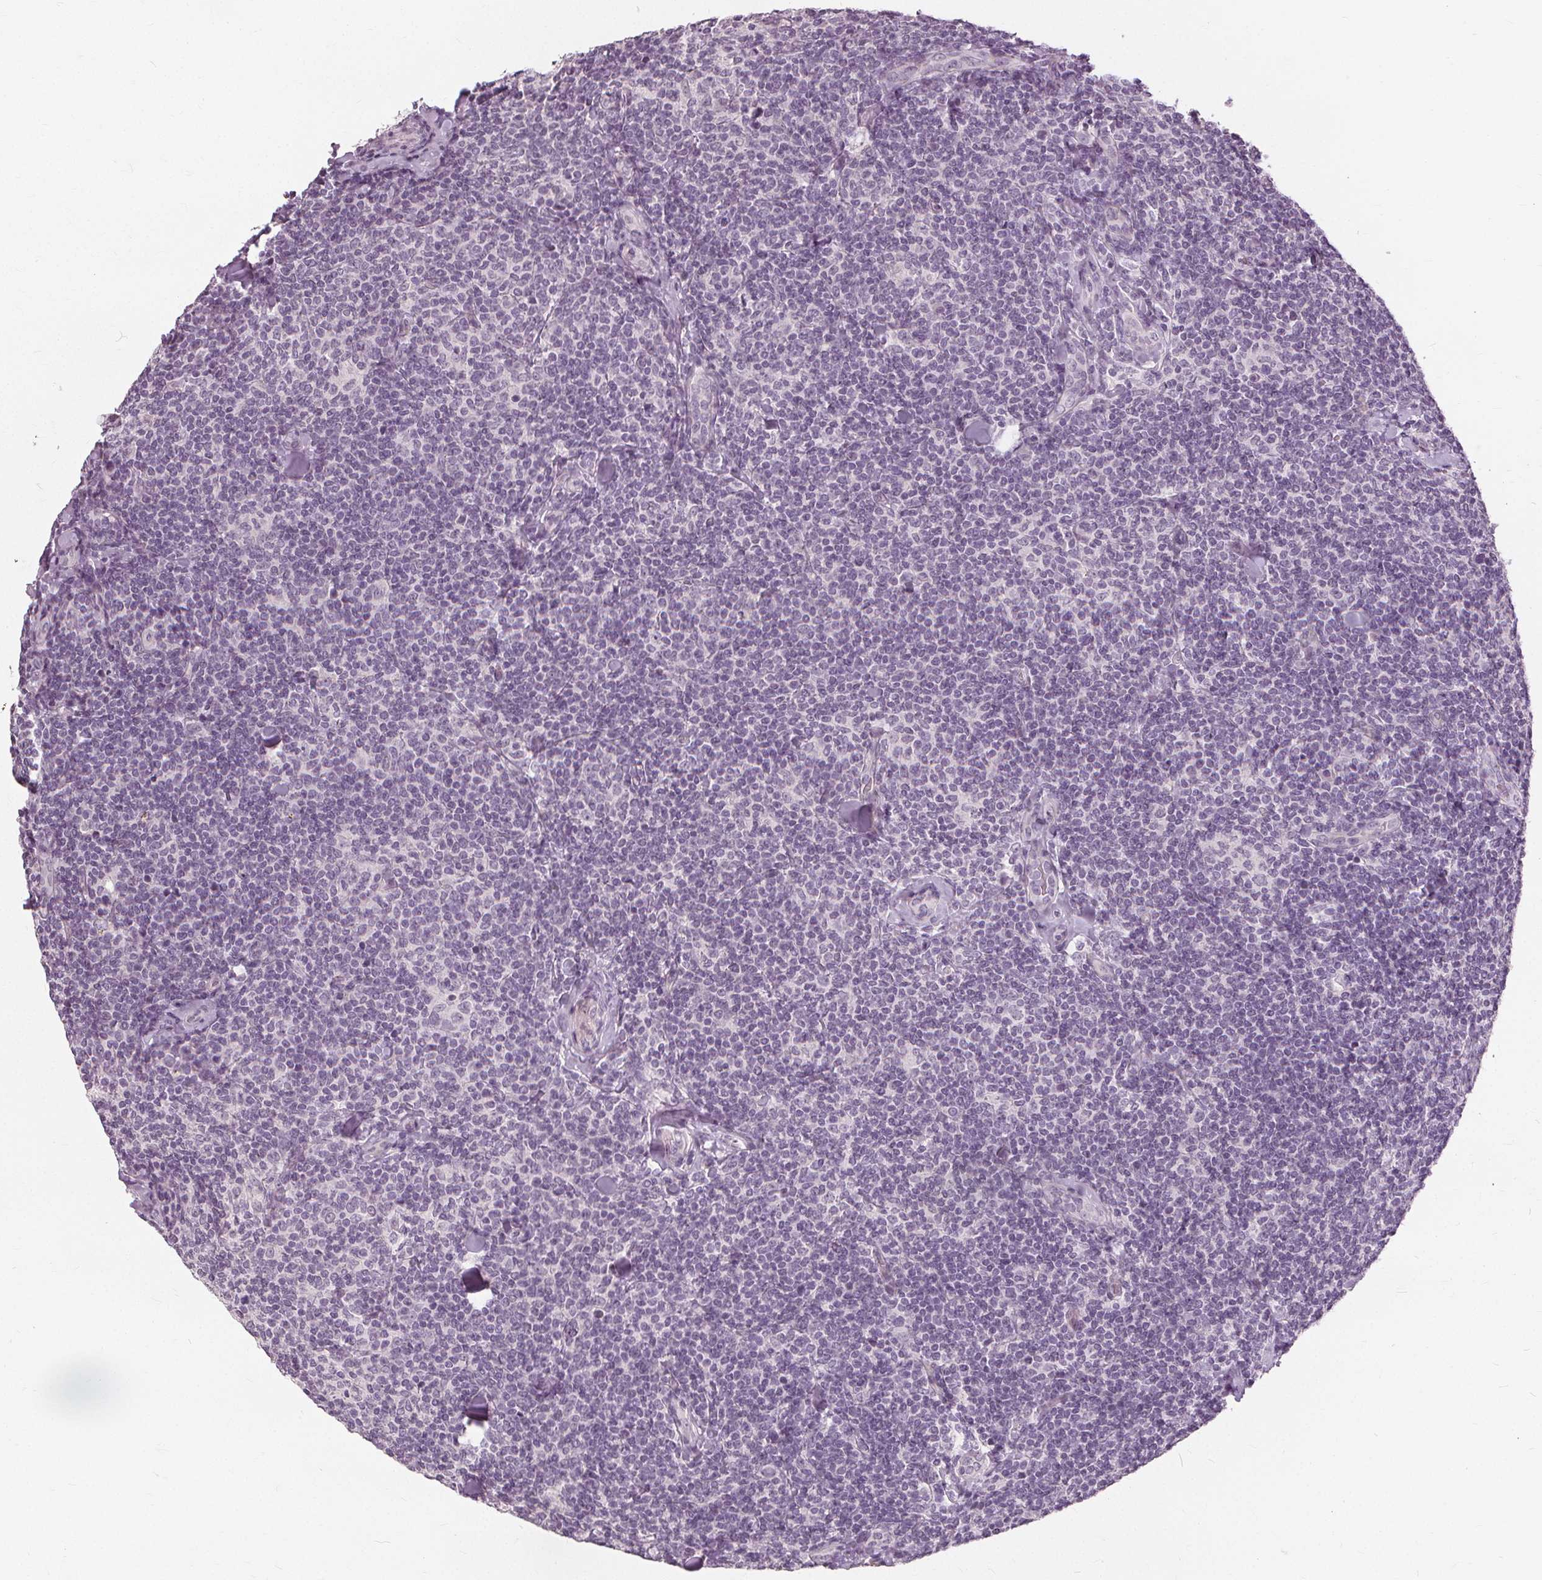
{"staining": {"intensity": "negative", "quantity": "none", "location": "none"}, "tissue": "lymphoma", "cell_type": "Tumor cells", "image_type": "cancer", "snomed": [{"axis": "morphology", "description": "Malignant lymphoma, non-Hodgkin's type, Low grade"}, {"axis": "topography", "description": "Lymph node"}], "caption": "Low-grade malignant lymphoma, non-Hodgkin's type was stained to show a protein in brown. There is no significant staining in tumor cells.", "gene": "SFTPD", "patient": {"sex": "female", "age": 56}}